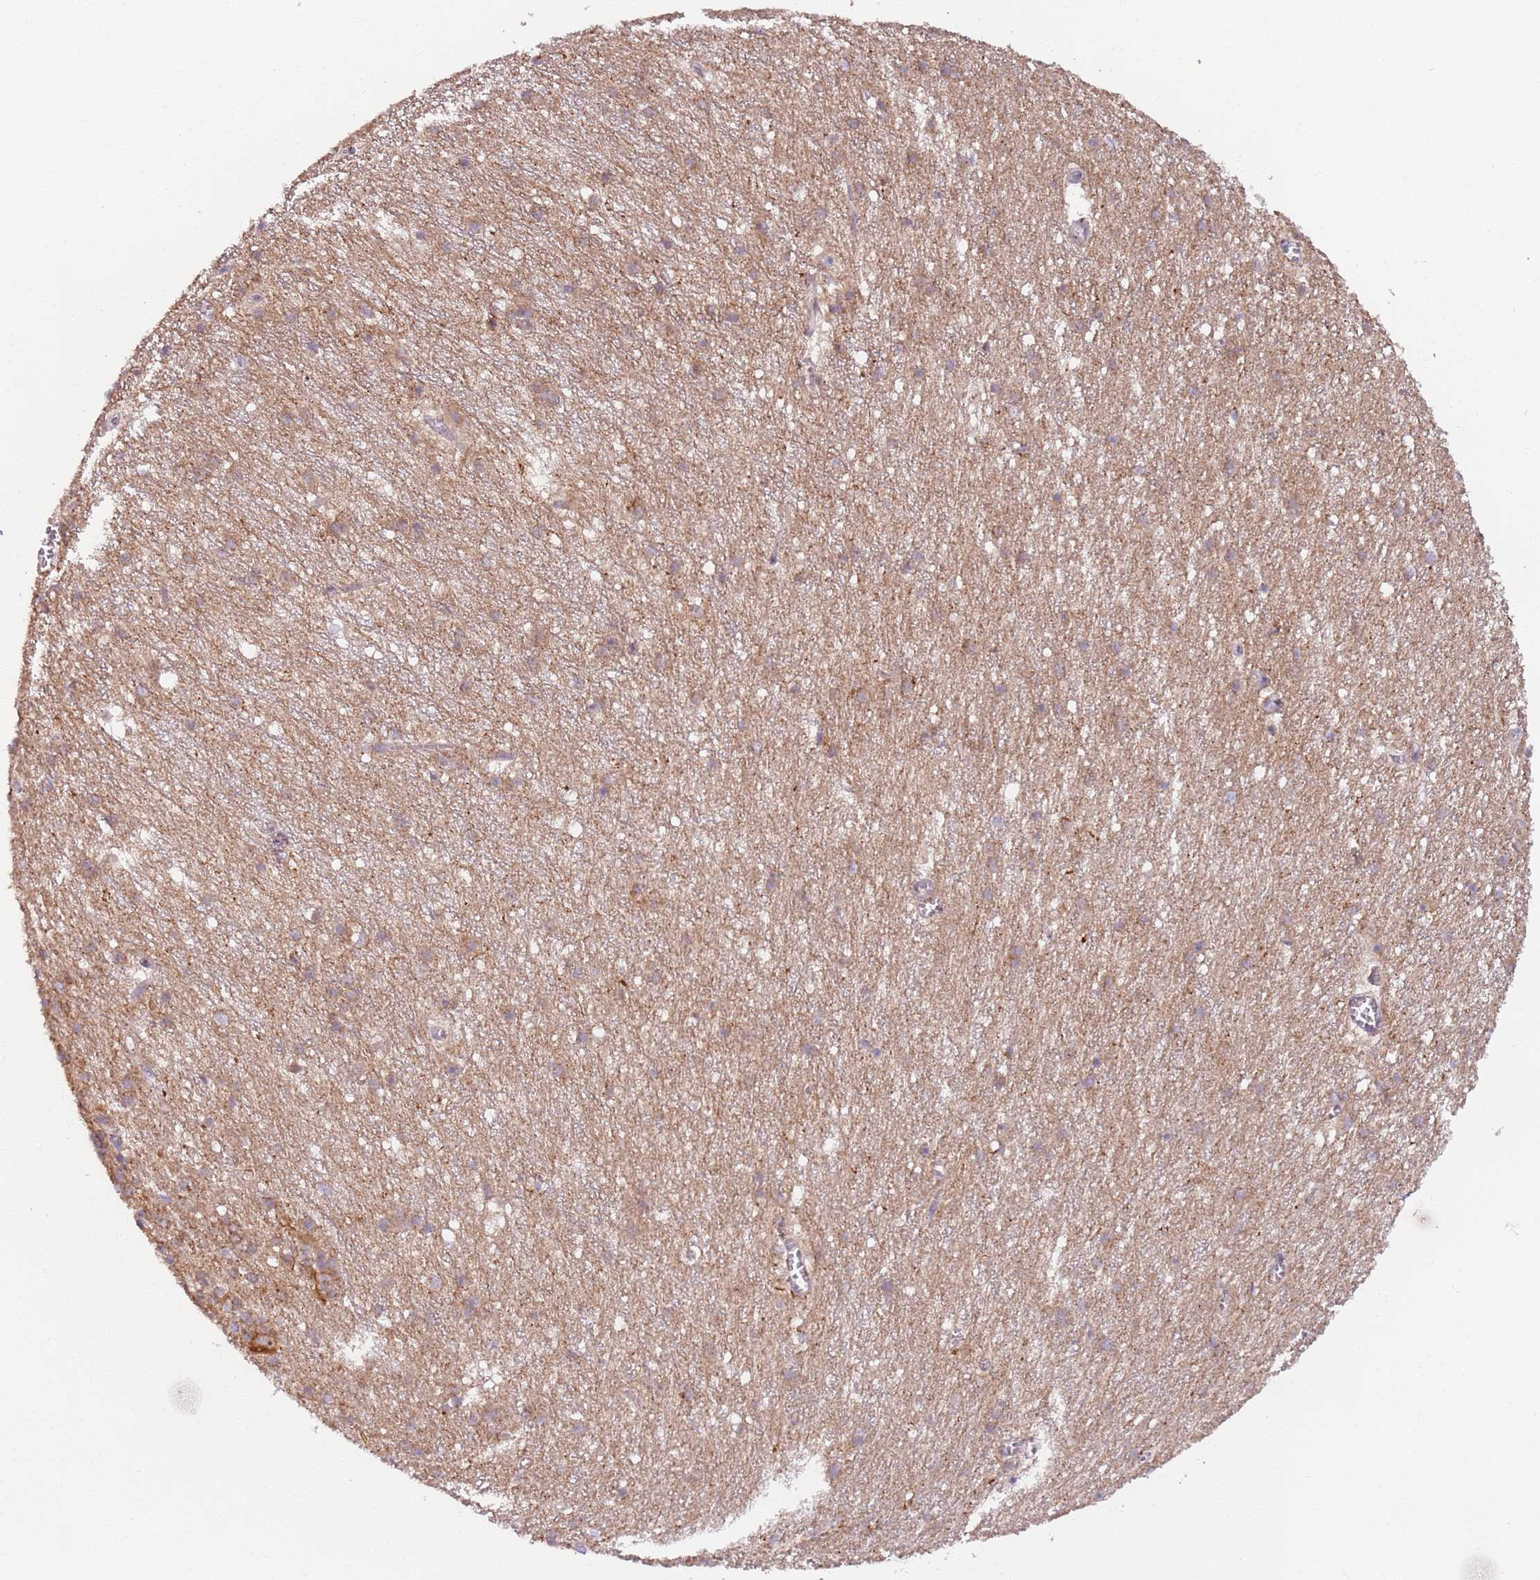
{"staining": {"intensity": "moderate", "quantity": "25%-75%", "location": "cytoplasmic/membranous"}, "tissue": "cerebellum", "cell_type": "Cells in granular layer", "image_type": "normal", "snomed": [{"axis": "morphology", "description": "Normal tissue, NOS"}, {"axis": "topography", "description": "Cerebellum"}], "caption": "DAB (3,3'-diaminobenzidine) immunohistochemical staining of normal cerebellum exhibits moderate cytoplasmic/membranous protein staining in about 25%-75% of cells in granular layer. The protein is shown in brown color, while the nuclei are stained blue.", "gene": "AKTIP", "patient": {"sex": "male", "age": 54}}